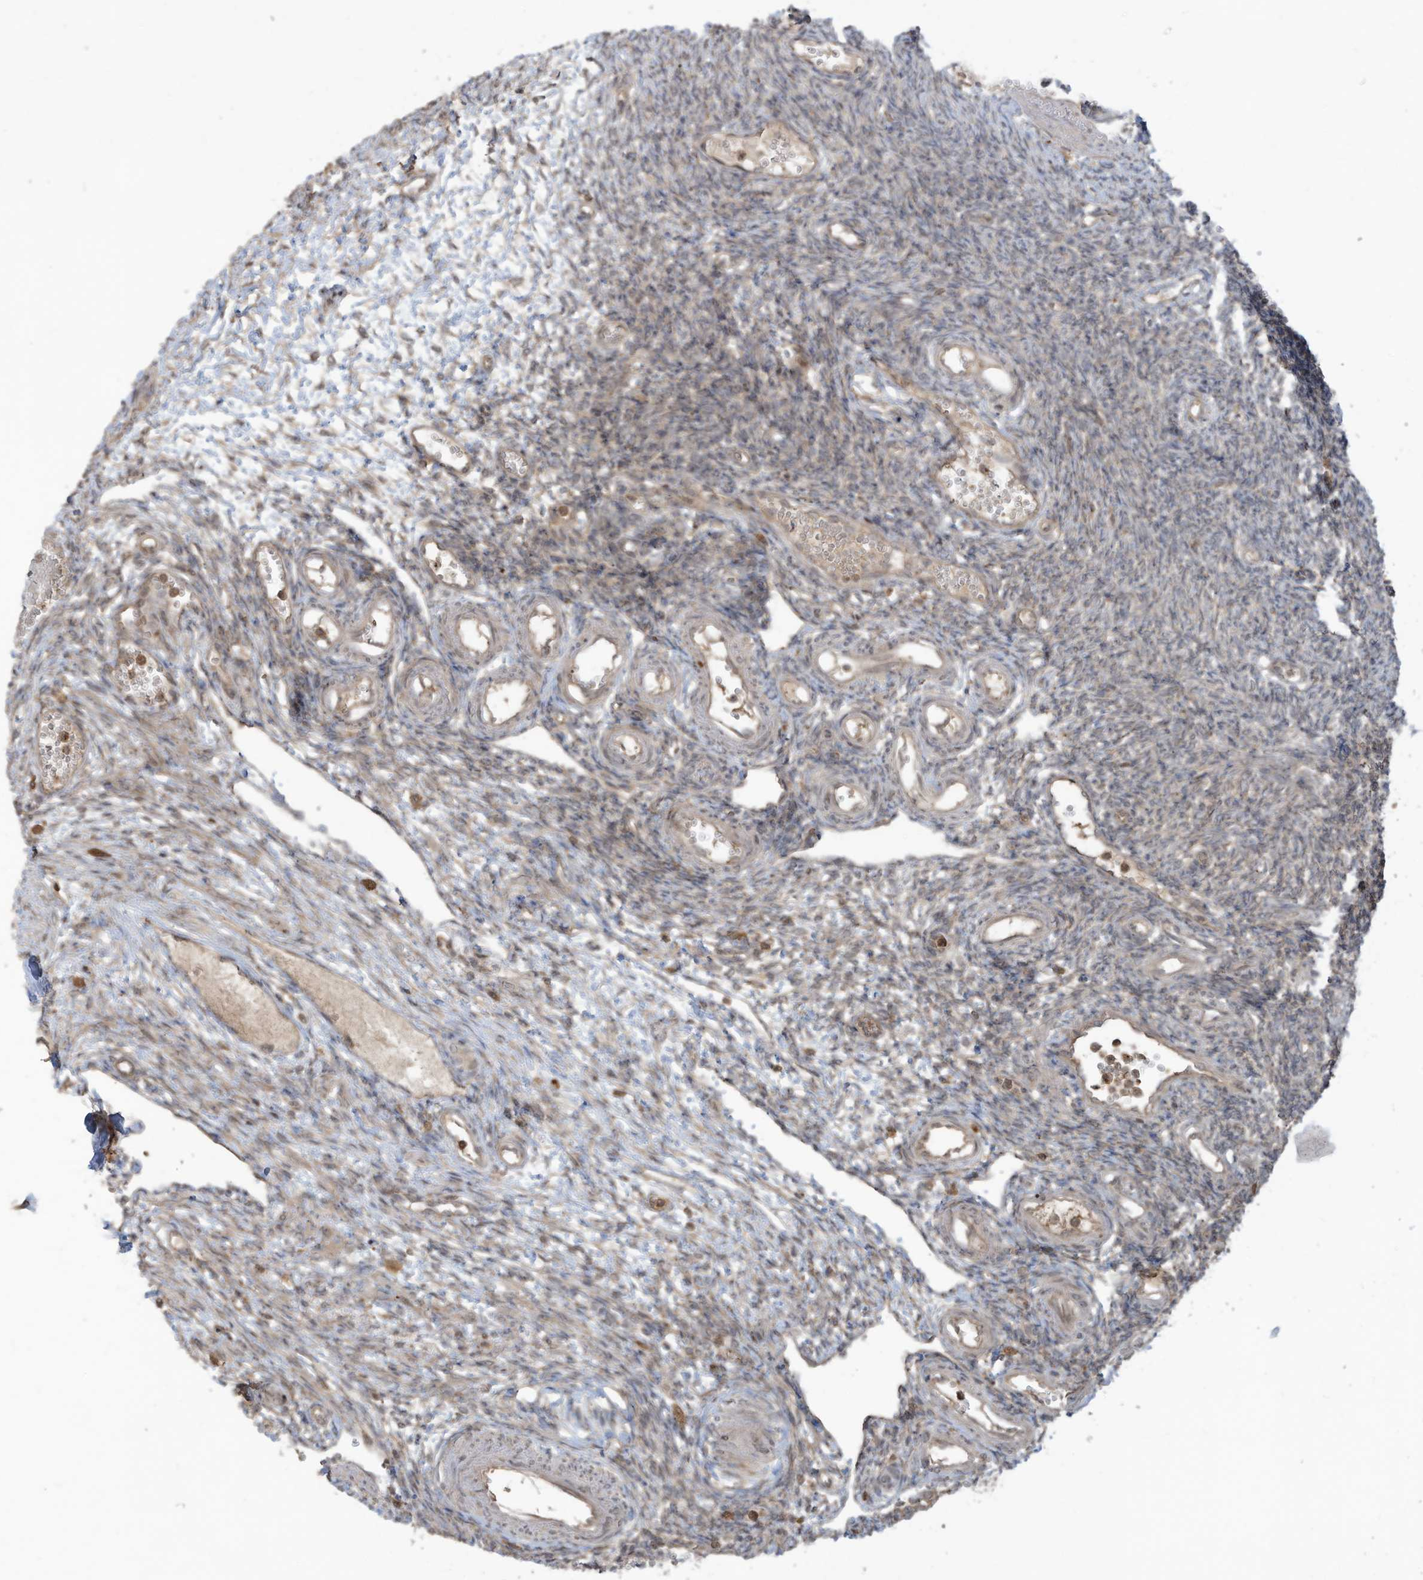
{"staining": {"intensity": "weak", "quantity": "25%-75%", "location": "cytoplasmic/membranous"}, "tissue": "ovary", "cell_type": "Ovarian stroma cells", "image_type": "normal", "snomed": [{"axis": "morphology", "description": "Normal tissue, NOS"}, {"axis": "morphology", "description": "Cyst, NOS"}, {"axis": "topography", "description": "Ovary"}], "caption": "Ovary stained with DAB (3,3'-diaminobenzidine) immunohistochemistry exhibits low levels of weak cytoplasmic/membranous positivity in approximately 25%-75% of ovarian stroma cells.", "gene": "CARF", "patient": {"sex": "female", "age": 33}}